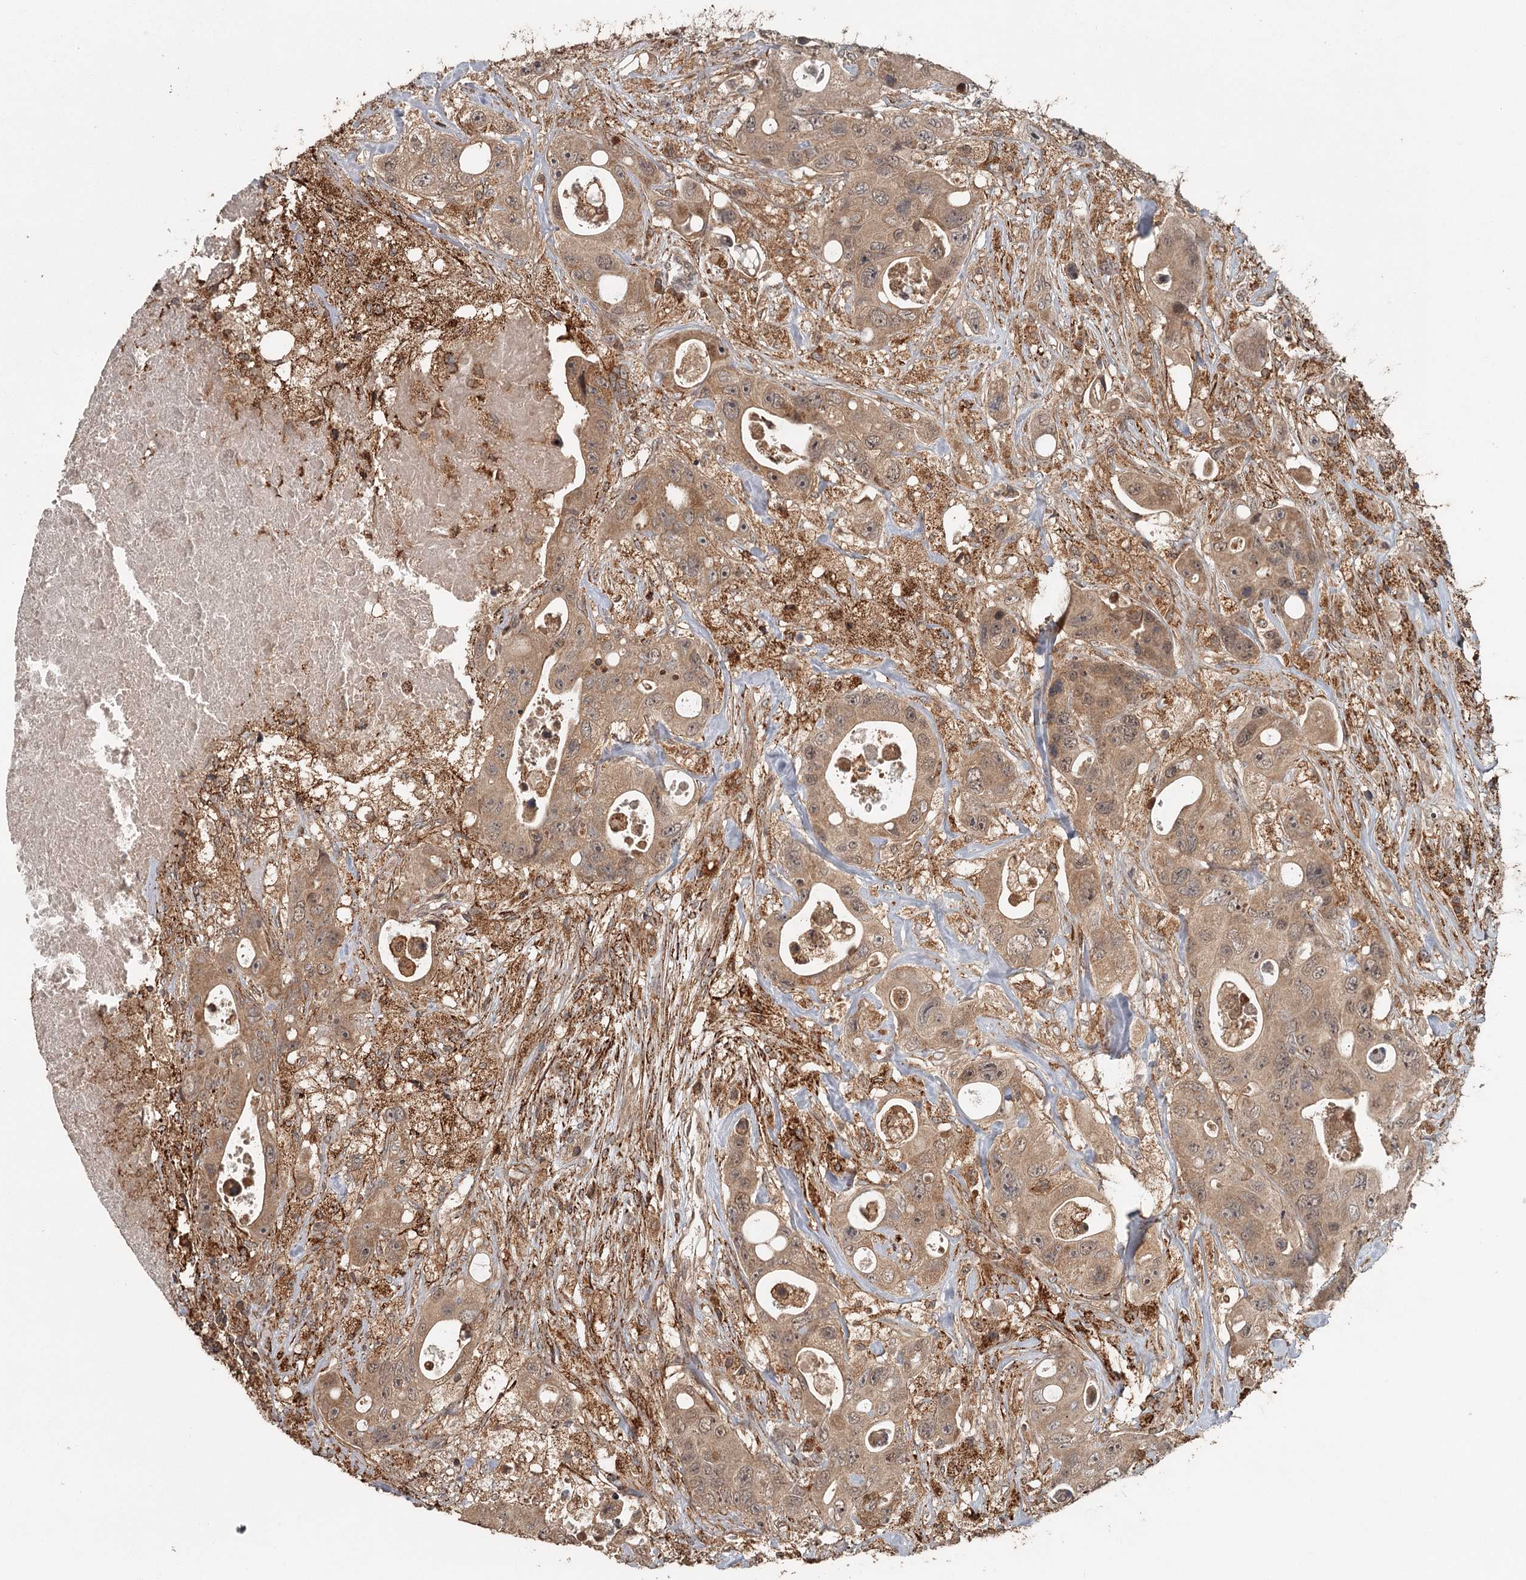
{"staining": {"intensity": "moderate", "quantity": ">75%", "location": "cytoplasmic/membranous"}, "tissue": "colorectal cancer", "cell_type": "Tumor cells", "image_type": "cancer", "snomed": [{"axis": "morphology", "description": "Adenocarcinoma, NOS"}, {"axis": "topography", "description": "Colon"}], "caption": "DAB (3,3'-diaminobenzidine) immunohistochemical staining of colorectal cancer displays moderate cytoplasmic/membranous protein staining in approximately >75% of tumor cells. Immunohistochemistry (ihc) stains the protein in brown and the nuclei are stained blue.", "gene": "FAXC", "patient": {"sex": "female", "age": 46}}